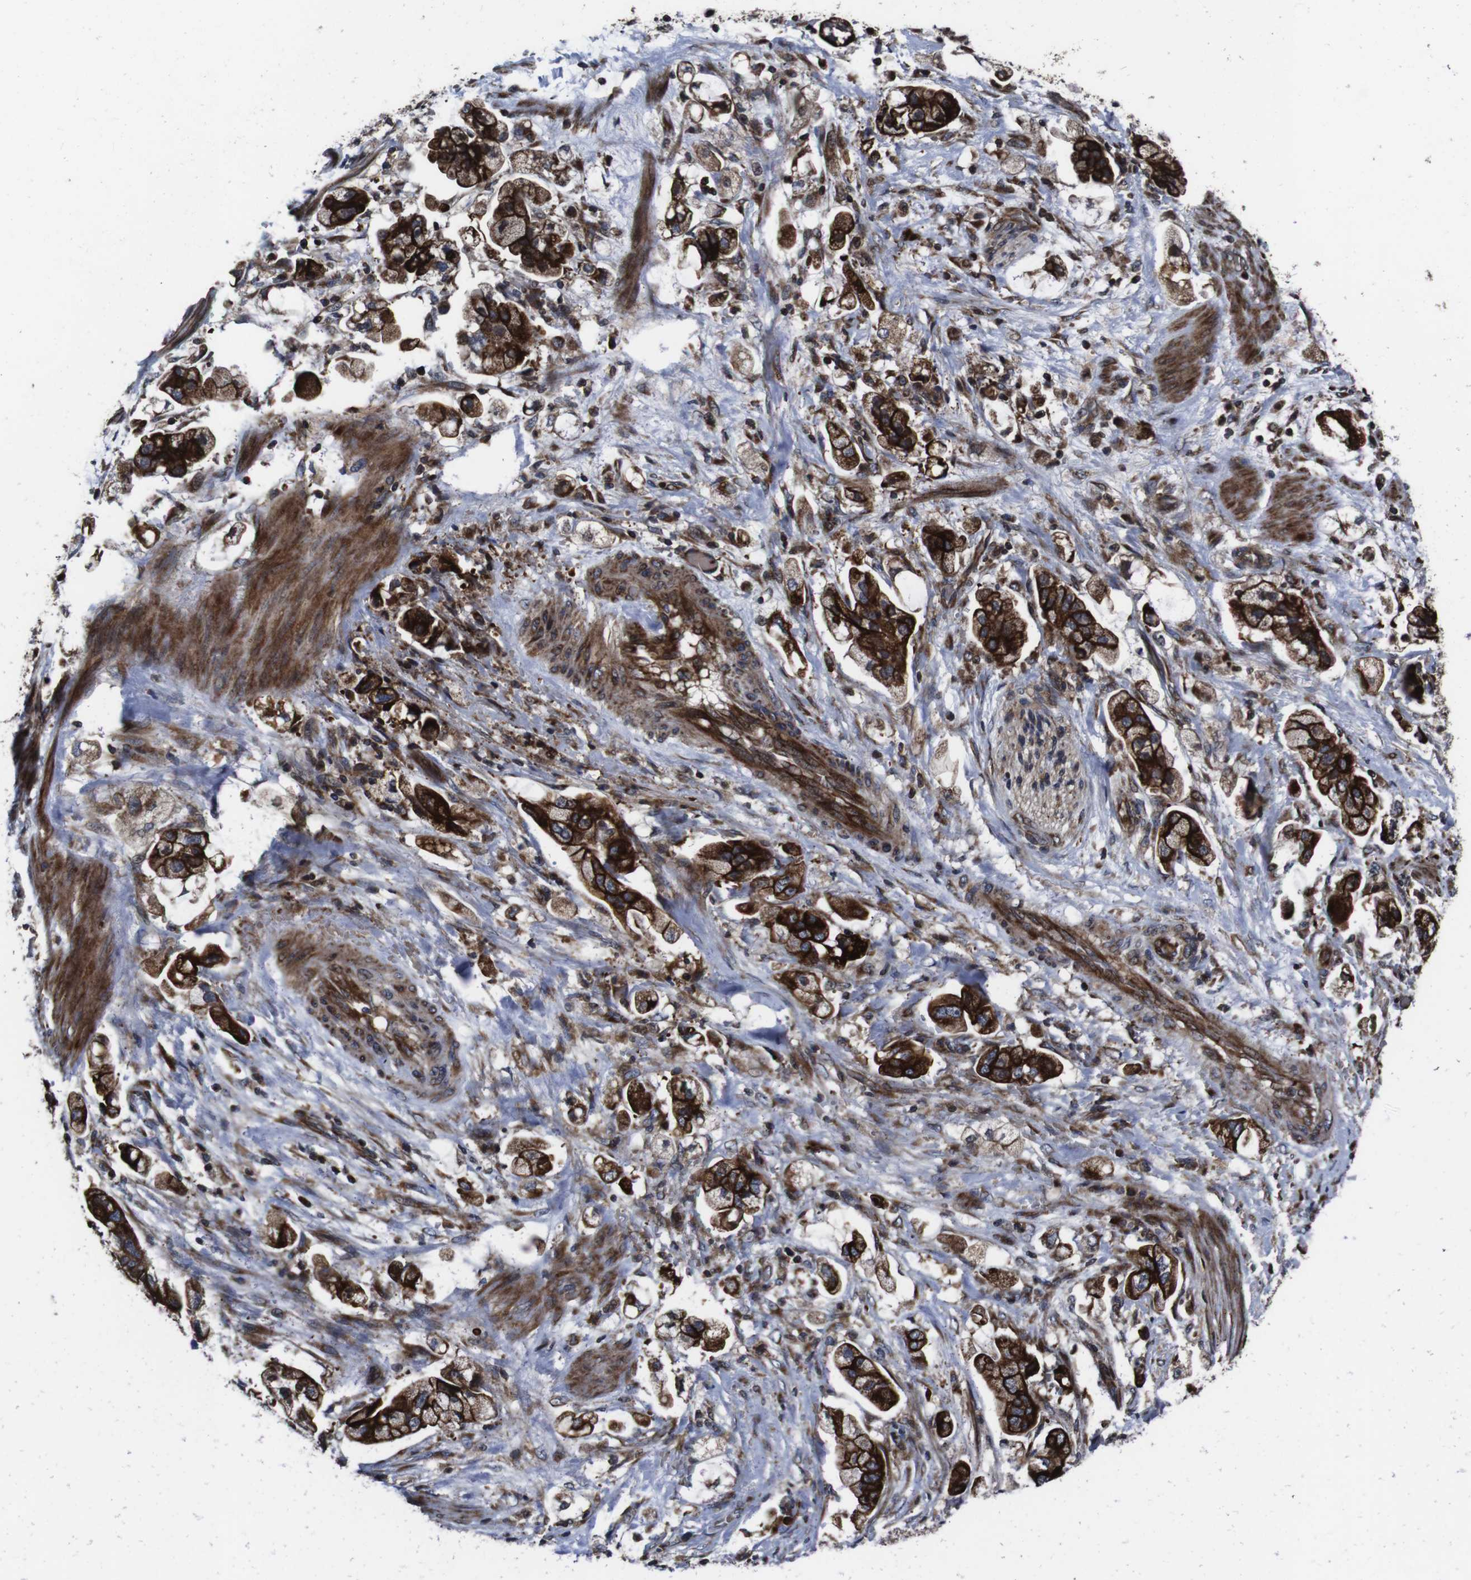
{"staining": {"intensity": "strong", "quantity": ">75%", "location": "cytoplasmic/membranous"}, "tissue": "stomach cancer", "cell_type": "Tumor cells", "image_type": "cancer", "snomed": [{"axis": "morphology", "description": "Adenocarcinoma, NOS"}, {"axis": "topography", "description": "Stomach"}], "caption": "Immunohistochemistry (IHC) of adenocarcinoma (stomach) exhibits high levels of strong cytoplasmic/membranous staining in about >75% of tumor cells. The staining was performed using DAB to visualize the protein expression in brown, while the nuclei were stained in blue with hematoxylin (Magnification: 20x).", "gene": "SMYD3", "patient": {"sex": "male", "age": 62}}